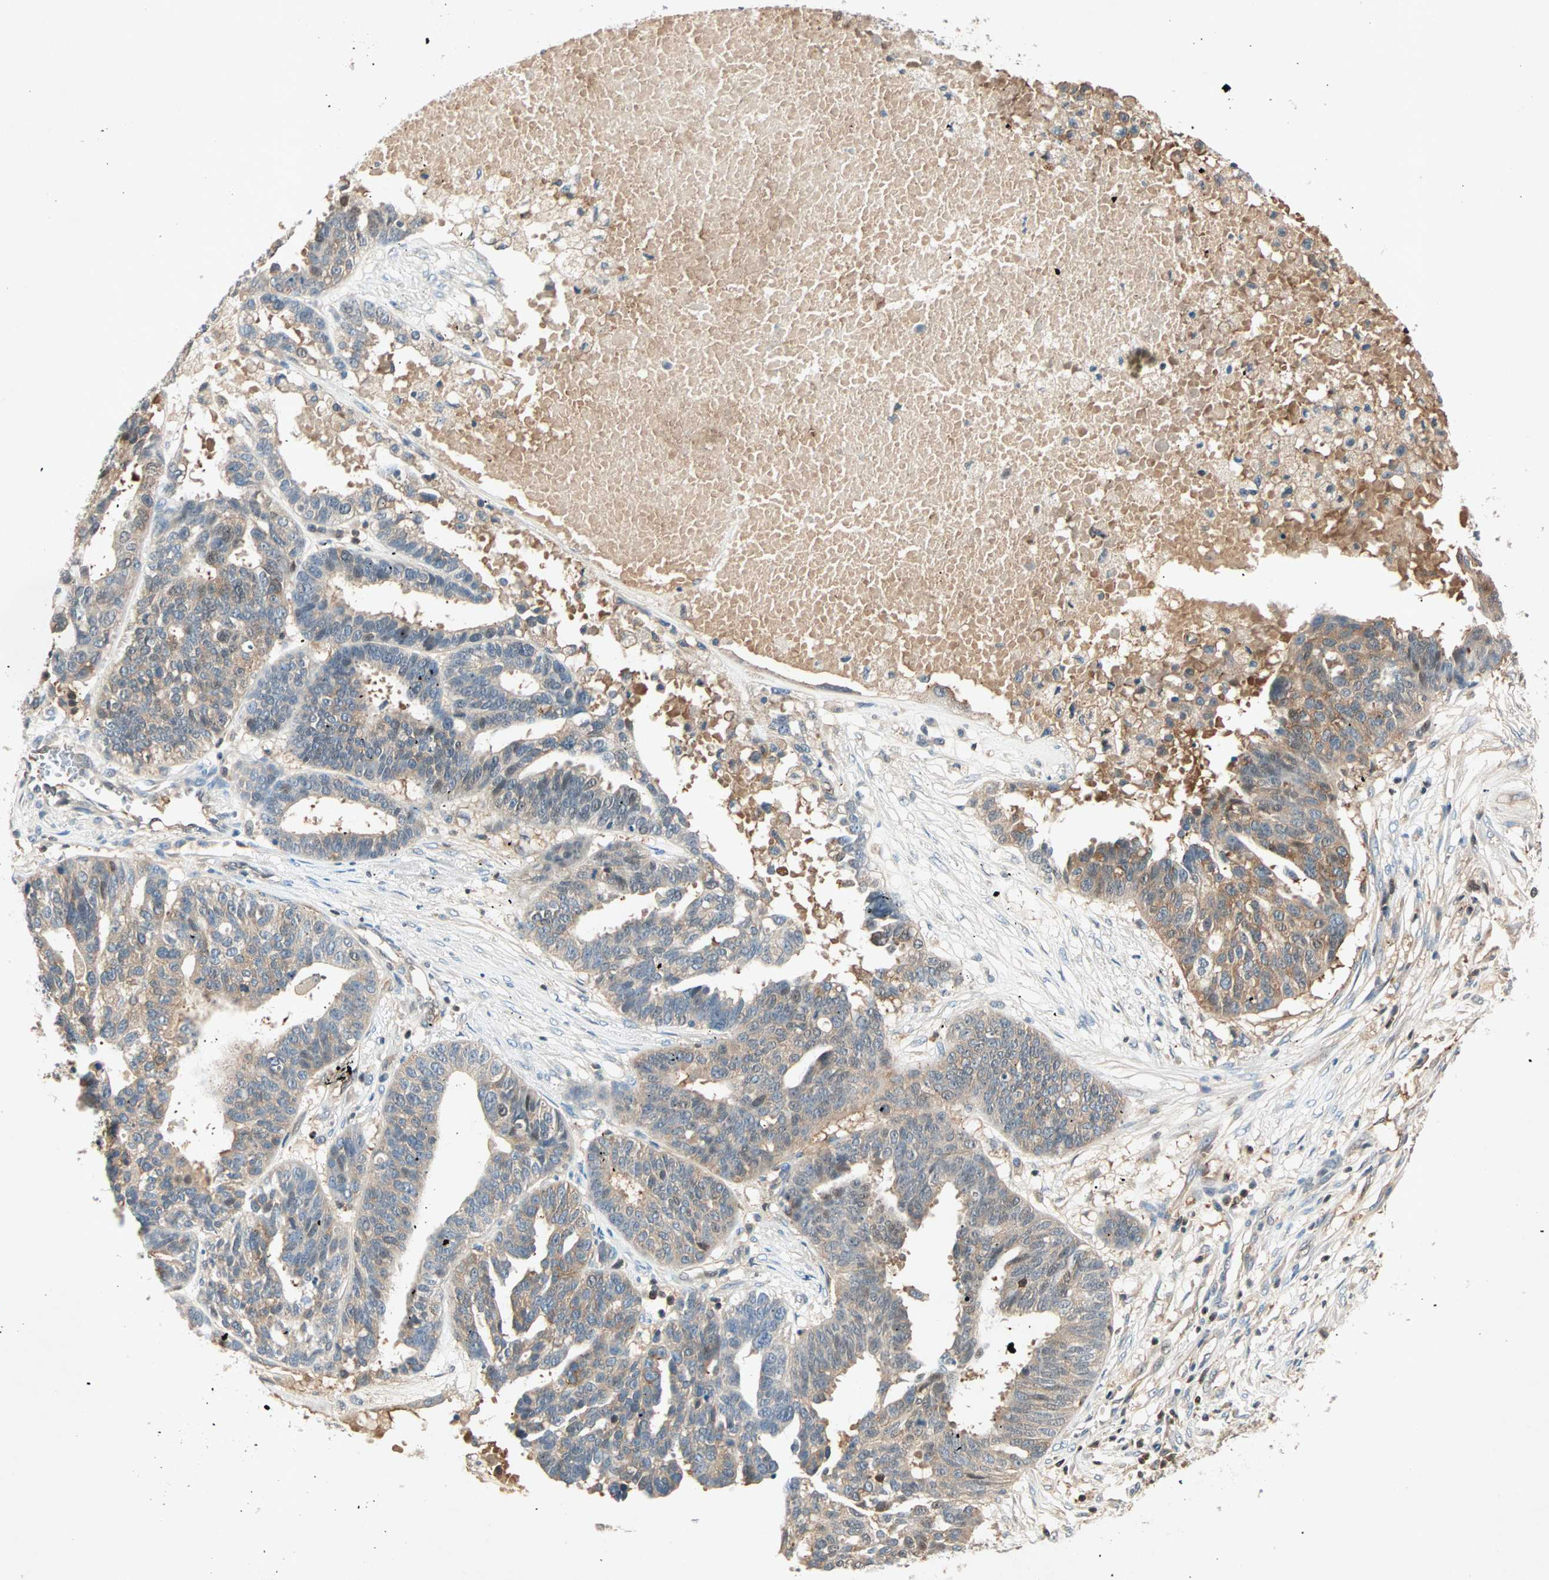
{"staining": {"intensity": "moderate", "quantity": ">75%", "location": "cytoplasmic/membranous"}, "tissue": "ovarian cancer", "cell_type": "Tumor cells", "image_type": "cancer", "snomed": [{"axis": "morphology", "description": "Cystadenocarcinoma, serous, NOS"}, {"axis": "topography", "description": "Ovary"}], "caption": "Immunohistochemistry (IHC) of serous cystadenocarcinoma (ovarian) exhibits medium levels of moderate cytoplasmic/membranous positivity in approximately >75% of tumor cells.", "gene": "TEC", "patient": {"sex": "female", "age": 59}}